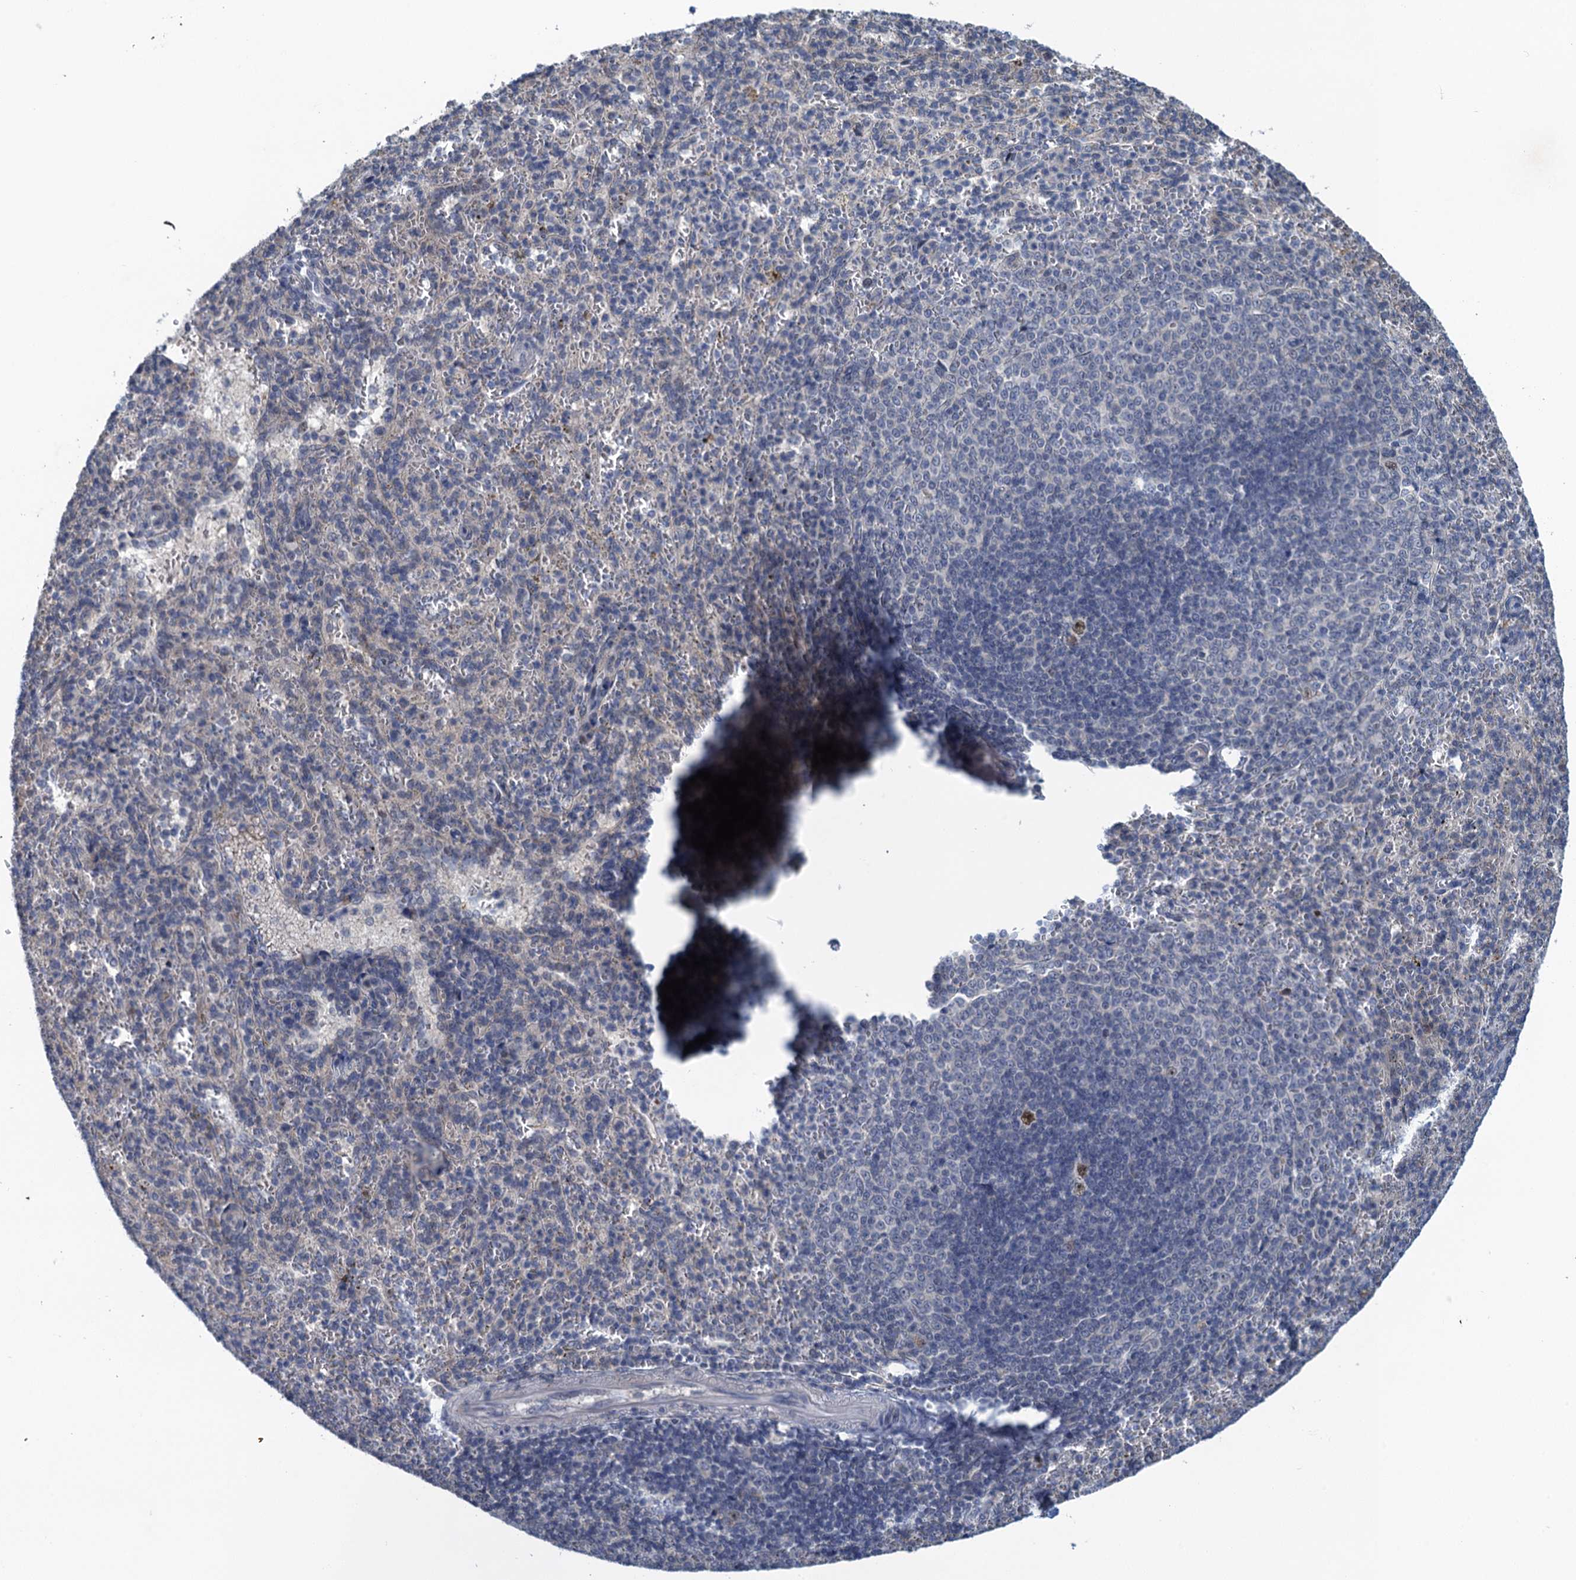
{"staining": {"intensity": "negative", "quantity": "none", "location": "none"}, "tissue": "spleen", "cell_type": "Cells in red pulp", "image_type": "normal", "snomed": [{"axis": "morphology", "description": "Normal tissue, NOS"}, {"axis": "topography", "description": "Spleen"}], "caption": "Histopathology image shows no significant protein staining in cells in red pulp of normal spleen.", "gene": "MRFAP1", "patient": {"sex": "female", "age": 21}}